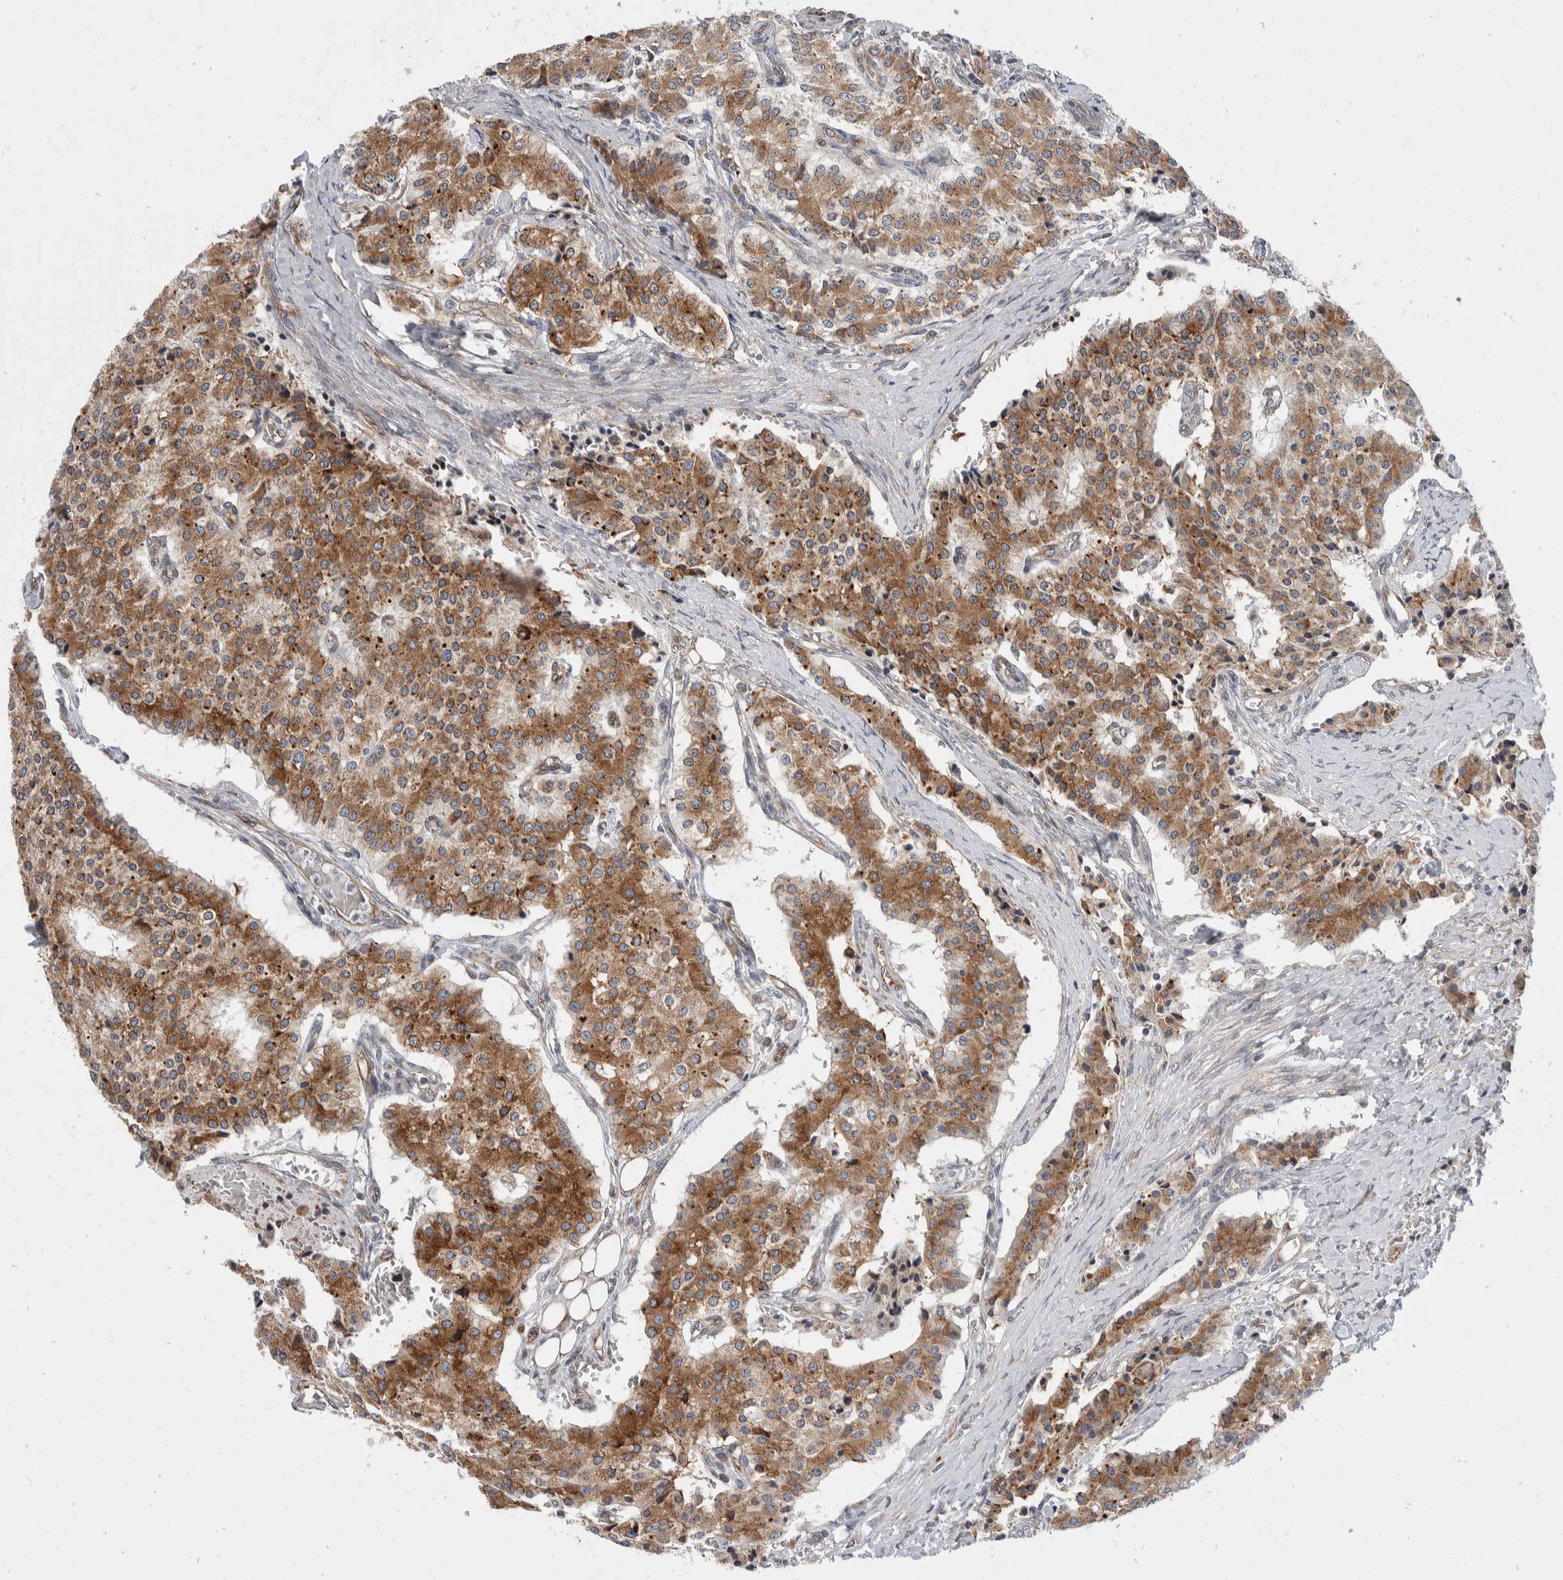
{"staining": {"intensity": "moderate", "quantity": ">75%", "location": "cytoplasmic/membranous"}, "tissue": "carcinoid", "cell_type": "Tumor cells", "image_type": "cancer", "snomed": [{"axis": "morphology", "description": "Carcinoid, malignant, NOS"}, {"axis": "topography", "description": "Colon"}], "caption": "There is medium levels of moderate cytoplasmic/membranous positivity in tumor cells of carcinoid (malignant), as demonstrated by immunohistochemical staining (brown color).", "gene": "TMEM245", "patient": {"sex": "female", "age": 52}}